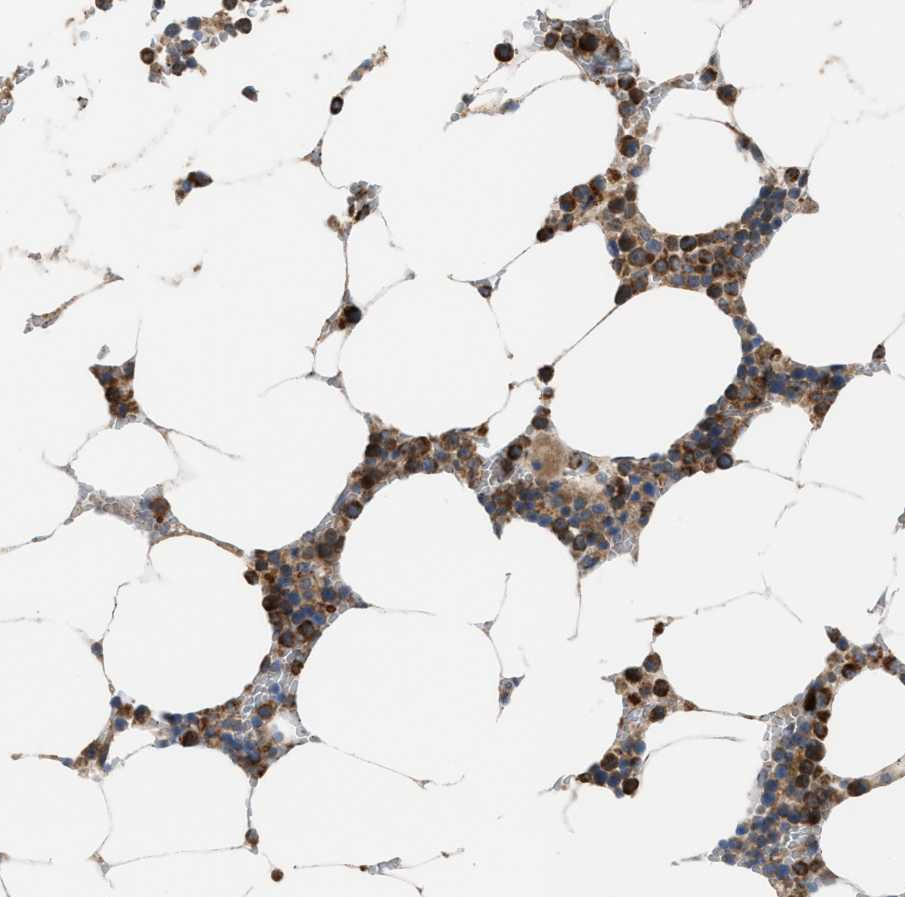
{"staining": {"intensity": "moderate", "quantity": ">75%", "location": "cytoplasmic/membranous"}, "tissue": "bone marrow", "cell_type": "Hematopoietic cells", "image_type": "normal", "snomed": [{"axis": "morphology", "description": "Normal tissue, NOS"}, {"axis": "topography", "description": "Bone marrow"}], "caption": "Immunohistochemical staining of unremarkable bone marrow exhibits >75% levels of moderate cytoplasmic/membranous protein positivity in approximately >75% of hematopoietic cells. The protein of interest is stained brown, and the nuclei are stained in blue (DAB IHC with brightfield microscopy, high magnification).", "gene": "PDCL", "patient": {"sex": "male", "age": 70}}